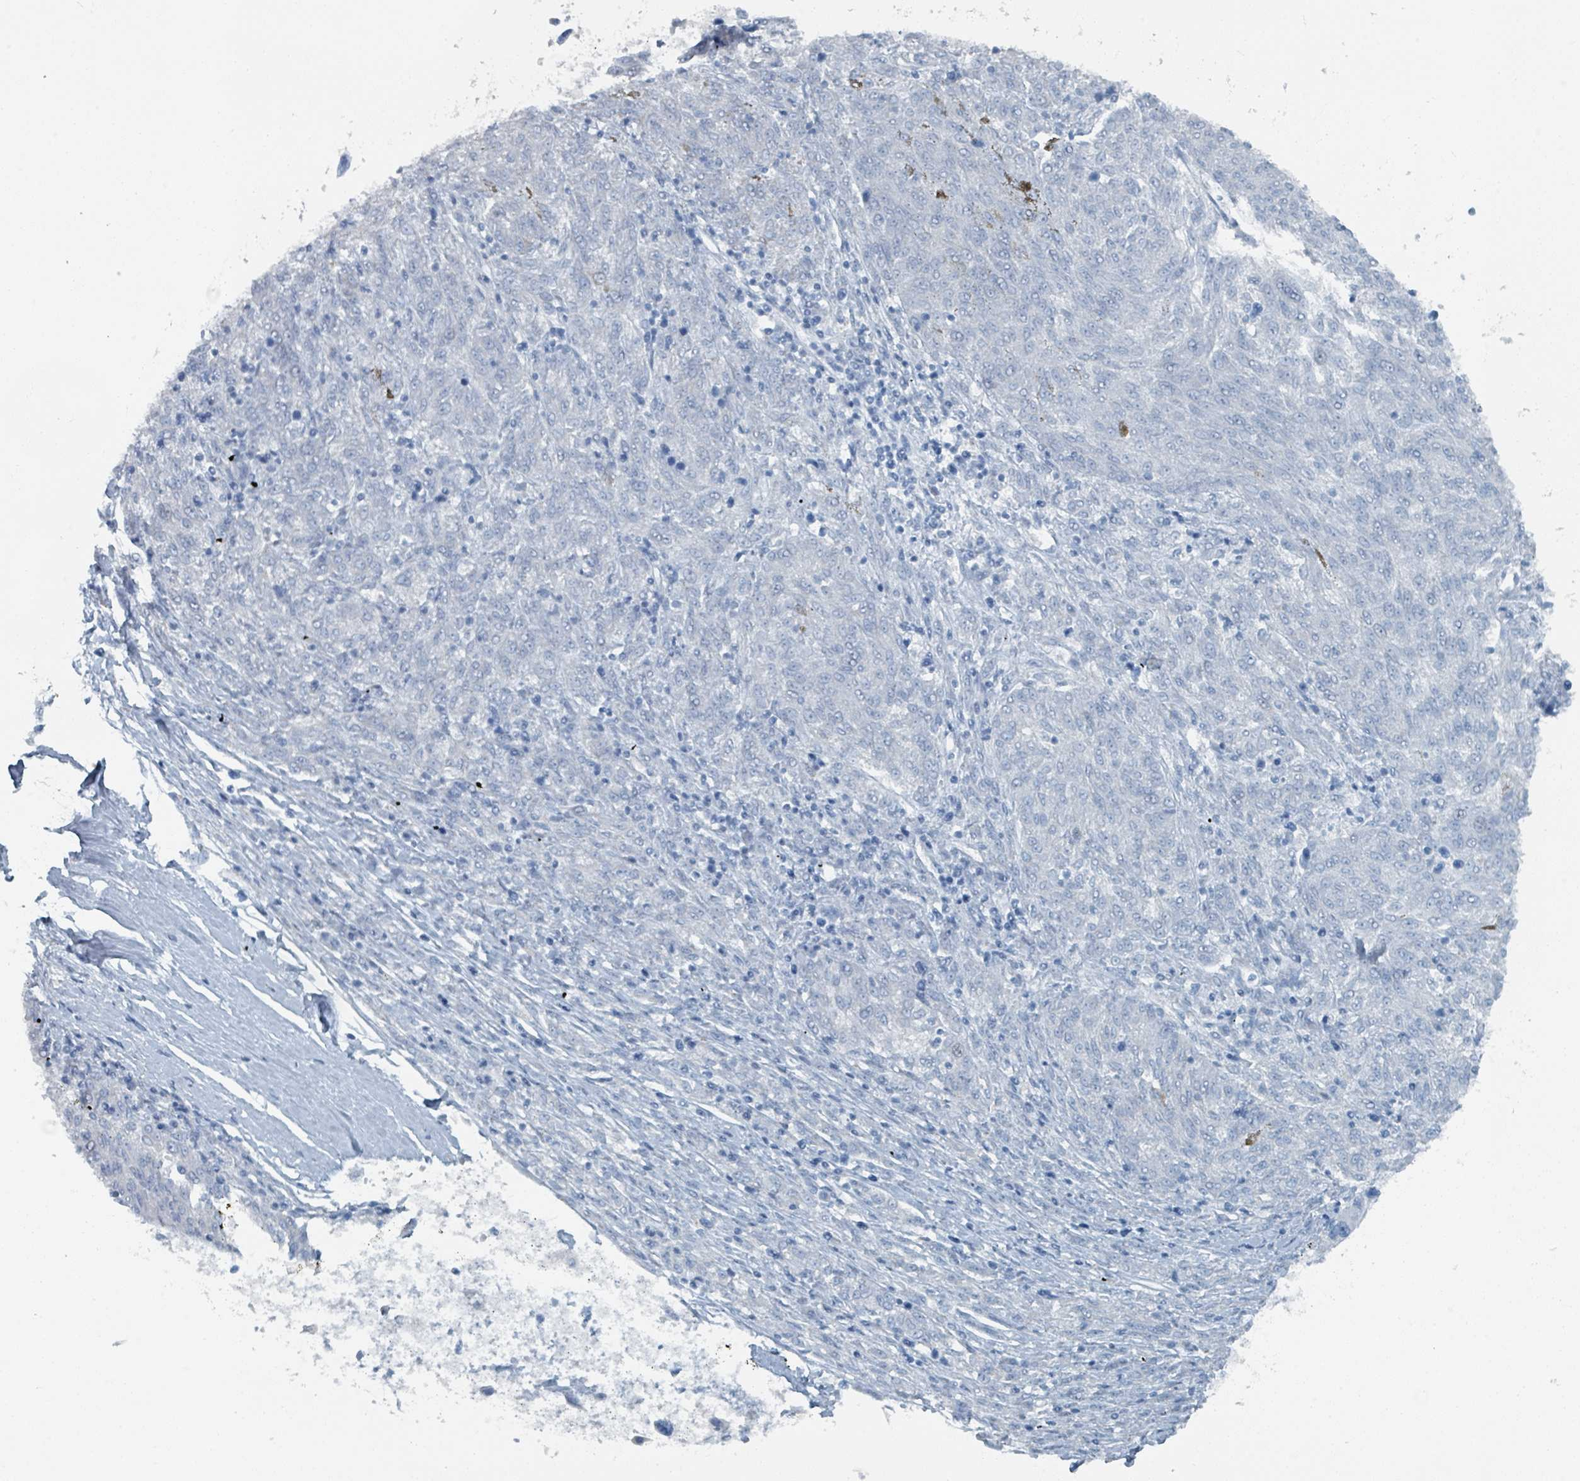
{"staining": {"intensity": "negative", "quantity": "none", "location": "none"}, "tissue": "melanoma", "cell_type": "Tumor cells", "image_type": "cancer", "snomed": [{"axis": "morphology", "description": "Malignant melanoma, NOS"}, {"axis": "topography", "description": "Skin"}], "caption": "Micrograph shows no significant protein staining in tumor cells of melanoma. (DAB IHC visualized using brightfield microscopy, high magnification).", "gene": "GAMT", "patient": {"sex": "female", "age": 72}}